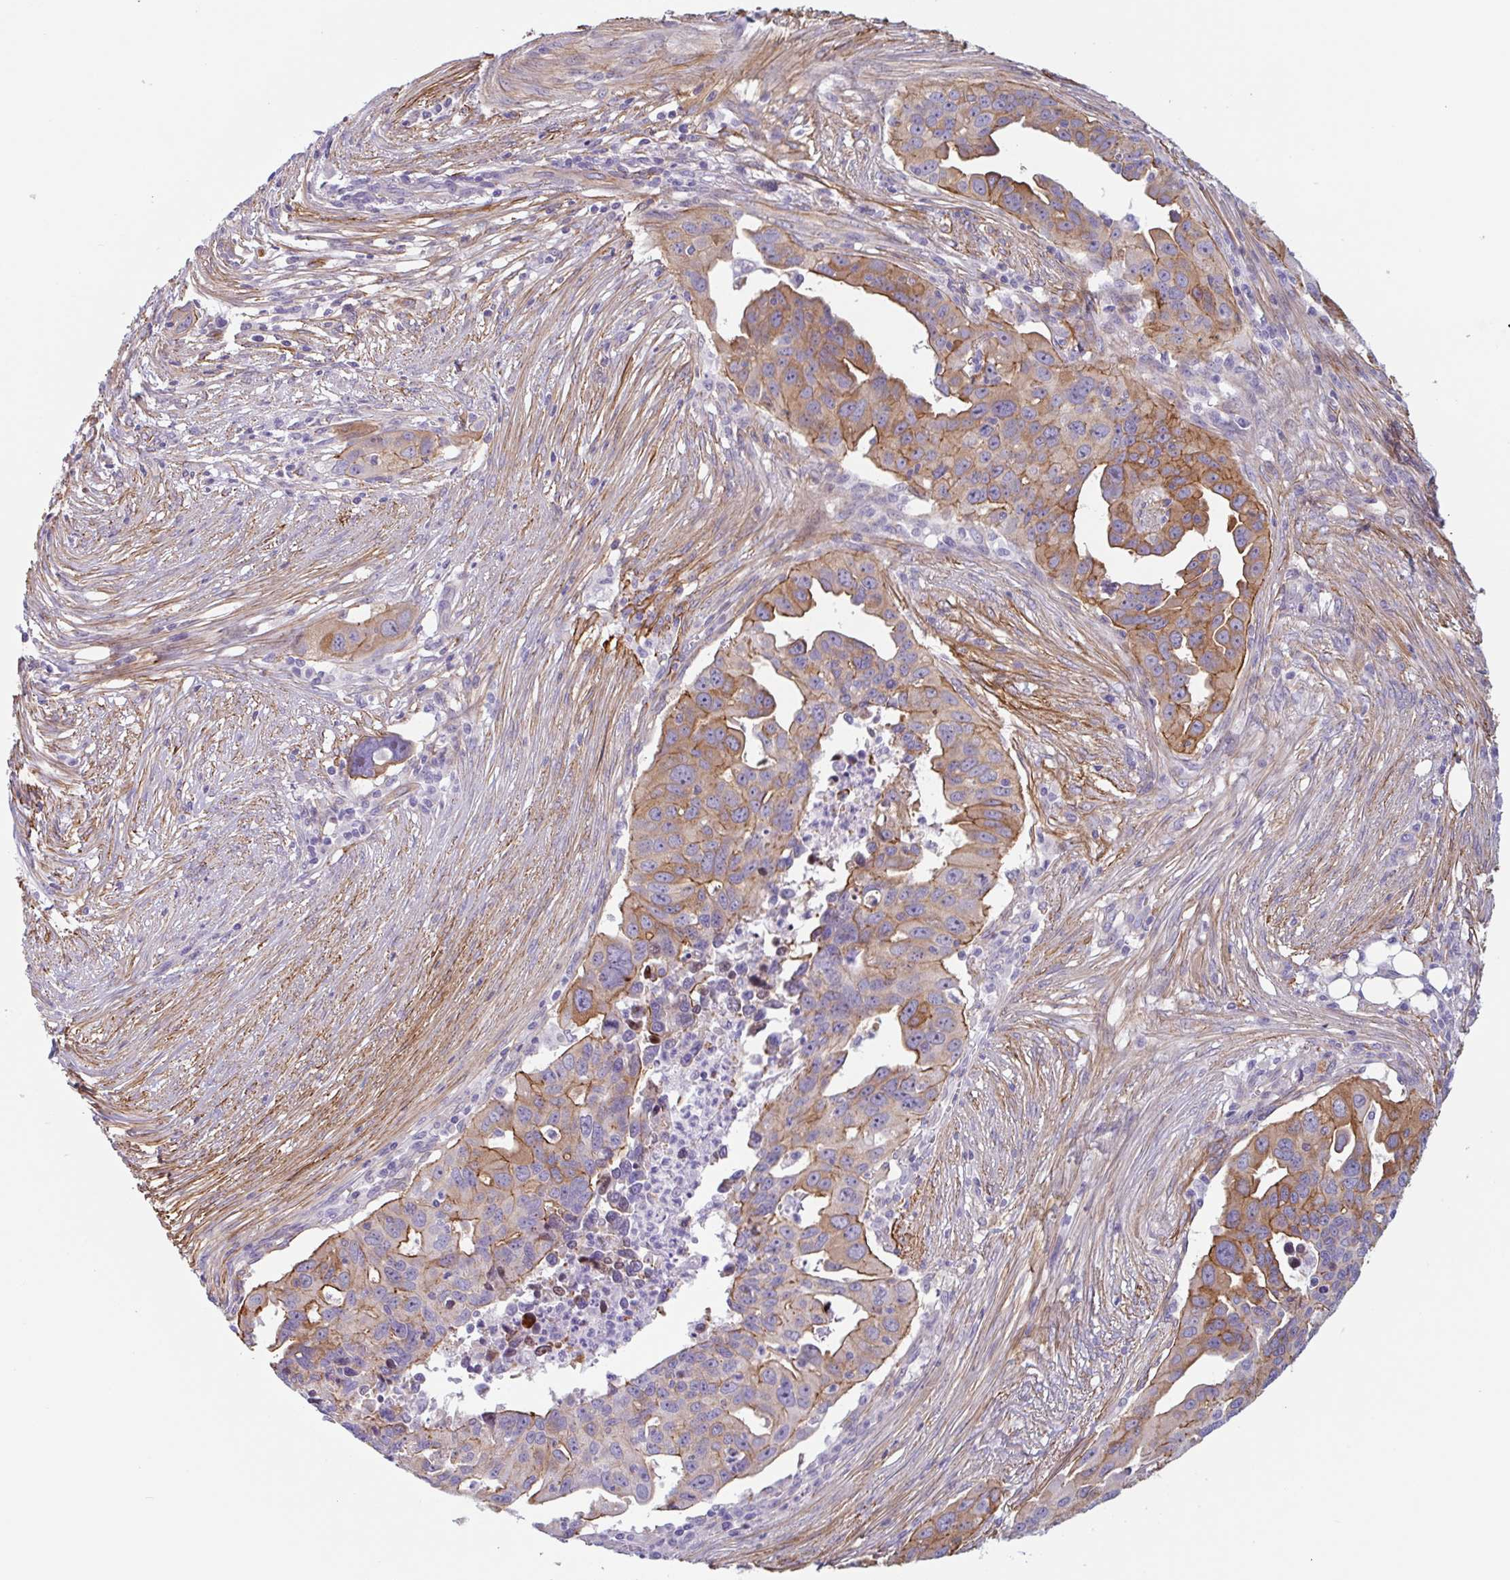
{"staining": {"intensity": "moderate", "quantity": ">75%", "location": "cytoplasmic/membranous"}, "tissue": "ovarian cancer", "cell_type": "Tumor cells", "image_type": "cancer", "snomed": [{"axis": "morphology", "description": "Carcinoma, endometroid"}, {"axis": "morphology", "description": "Cystadenocarcinoma, serous, NOS"}, {"axis": "topography", "description": "Ovary"}], "caption": "Moderate cytoplasmic/membranous protein positivity is seen in approximately >75% of tumor cells in ovarian cancer (endometroid carcinoma).", "gene": "MYH10", "patient": {"sex": "female", "age": 45}}